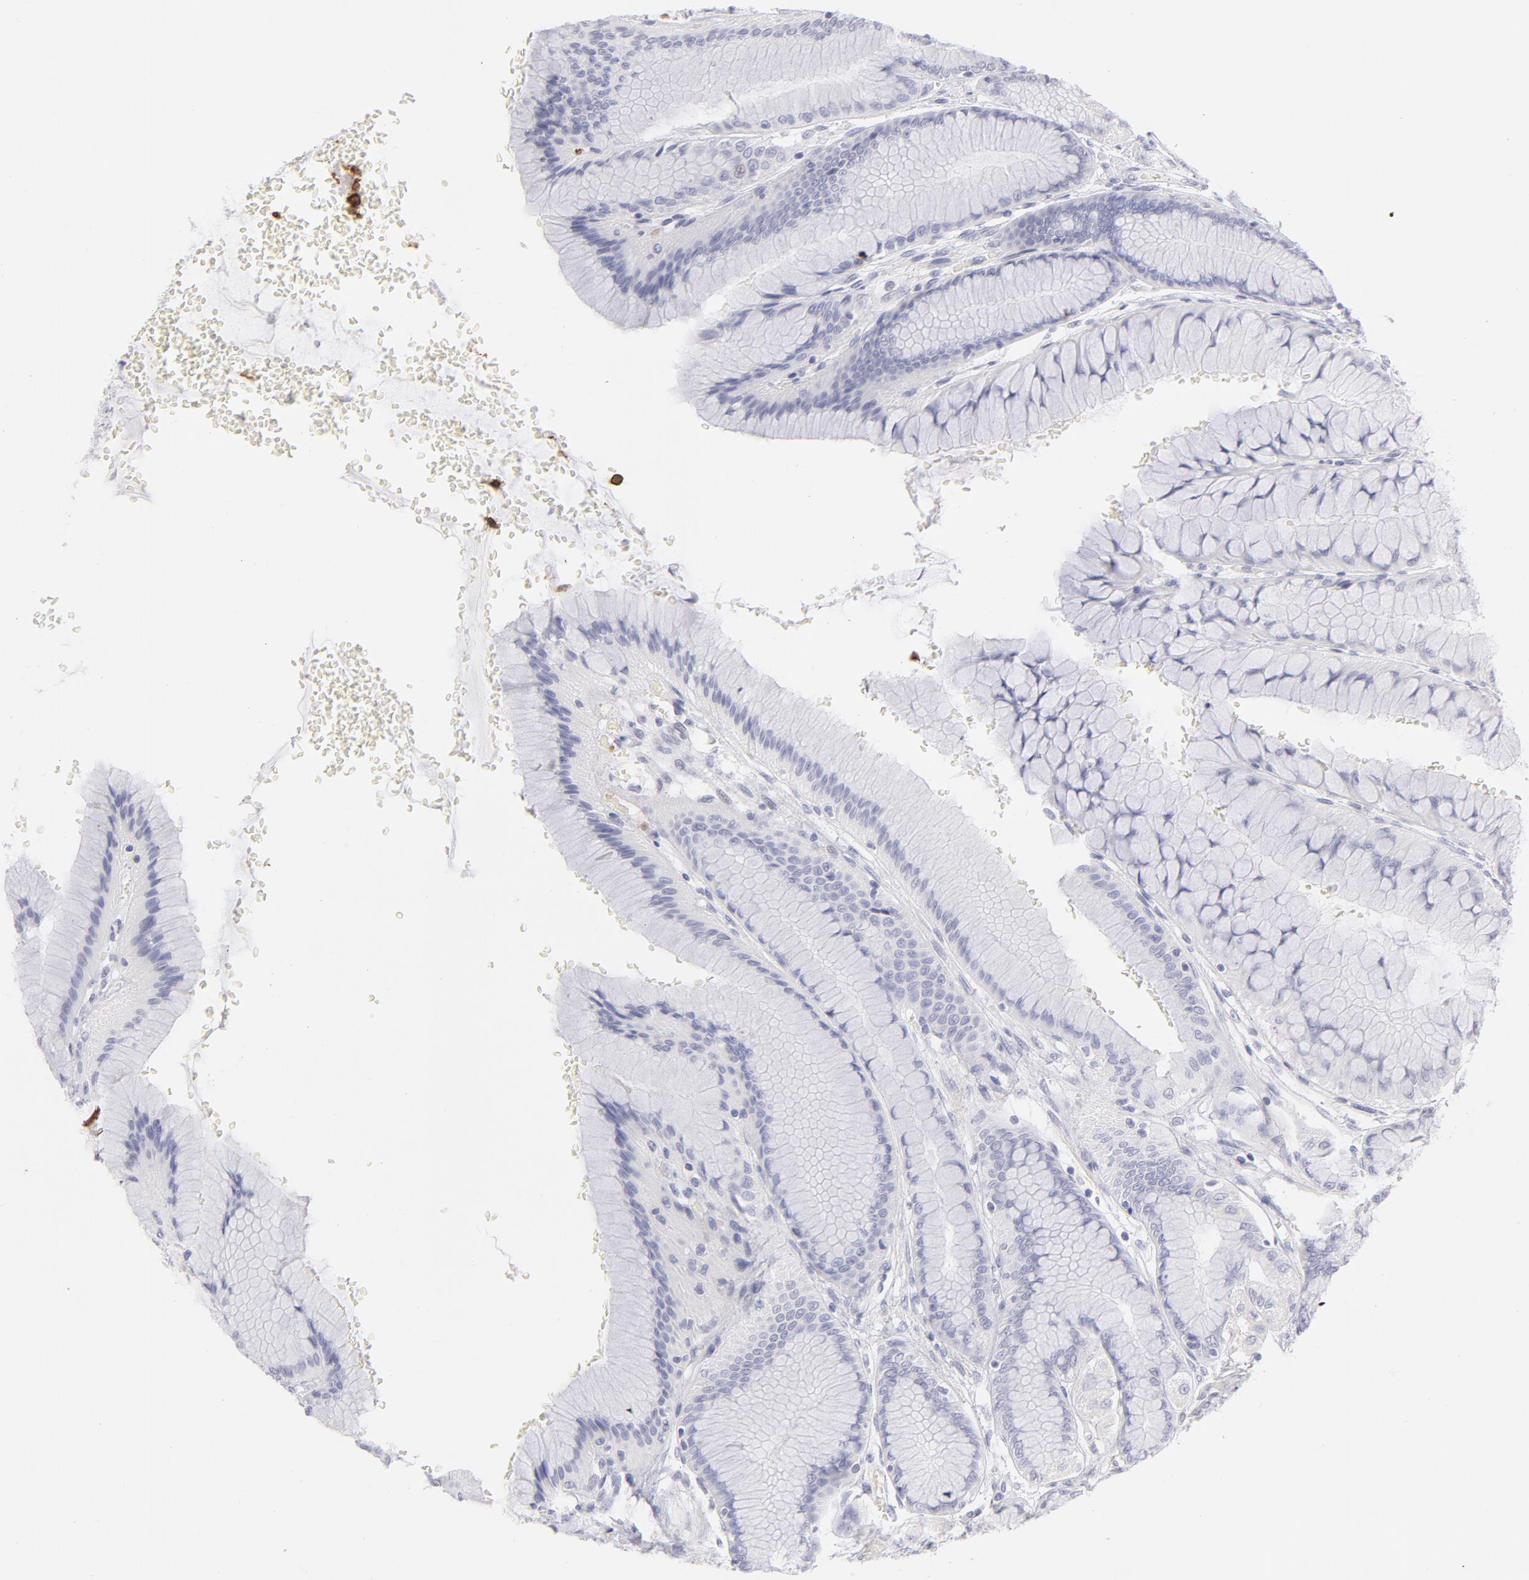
{"staining": {"intensity": "negative", "quantity": "none", "location": "none"}, "tissue": "stomach", "cell_type": "Glandular cells", "image_type": "normal", "snomed": [{"axis": "morphology", "description": "Normal tissue, NOS"}, {"axis": "morphology", "description": "Adenocarcinoma, NOS"}, {"axis": "topography", "description": "Stomach"}, {"axis": "topography", "description": "Stomach, lower"}], "caption": "DAB (3,3'-diaminobenzidine) immunohistochemical staining of benign stomach shows no significant positivity in glandular cells.", "gene": "LTB4R", "patient": {"sex": "female", "age": 65}}